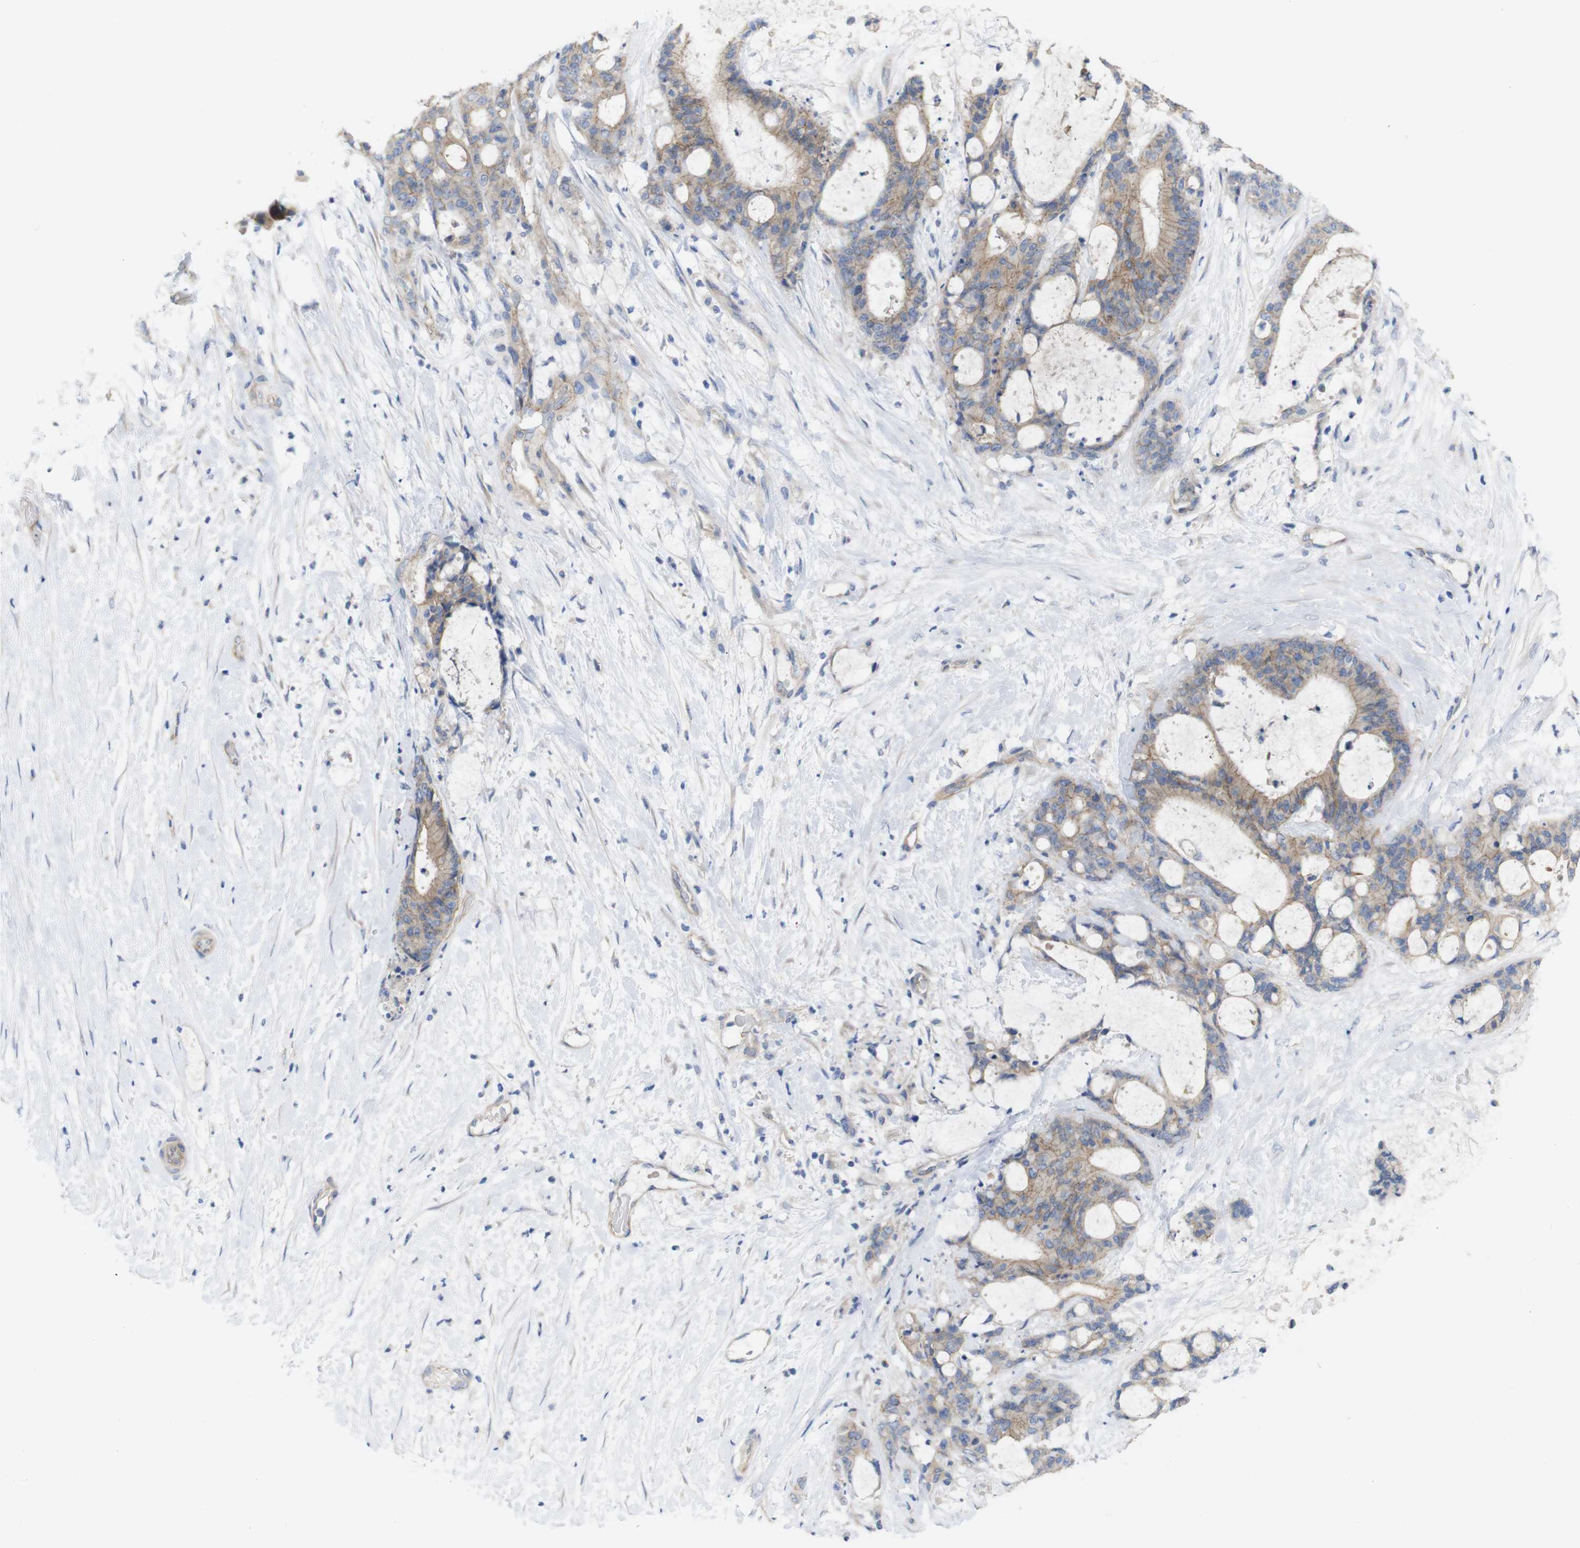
{"staining": {"intensity": "weak", "quantity": ">75%", "location": "cytoplasmic/membranous"}, "tissue": "liver cancer", "cell_type": "Tumor cells", "image_type": "cancer", "snomed": [{"axis": "morphology", "description": "Cholangiocarcinoma"}, {"axis": "topography", "description": "Liver"}], "caption": "This micrograph demonstrates liver cholangiocarcinoma stained with IHC to label a protein in brown. The cytoplasmic/membranous of tumor cells show weak positivity for the protein. Nuclei are counter-stained blue.", "gene": "KIDINS220", "patient": {"sex": "female", "age": 73}}